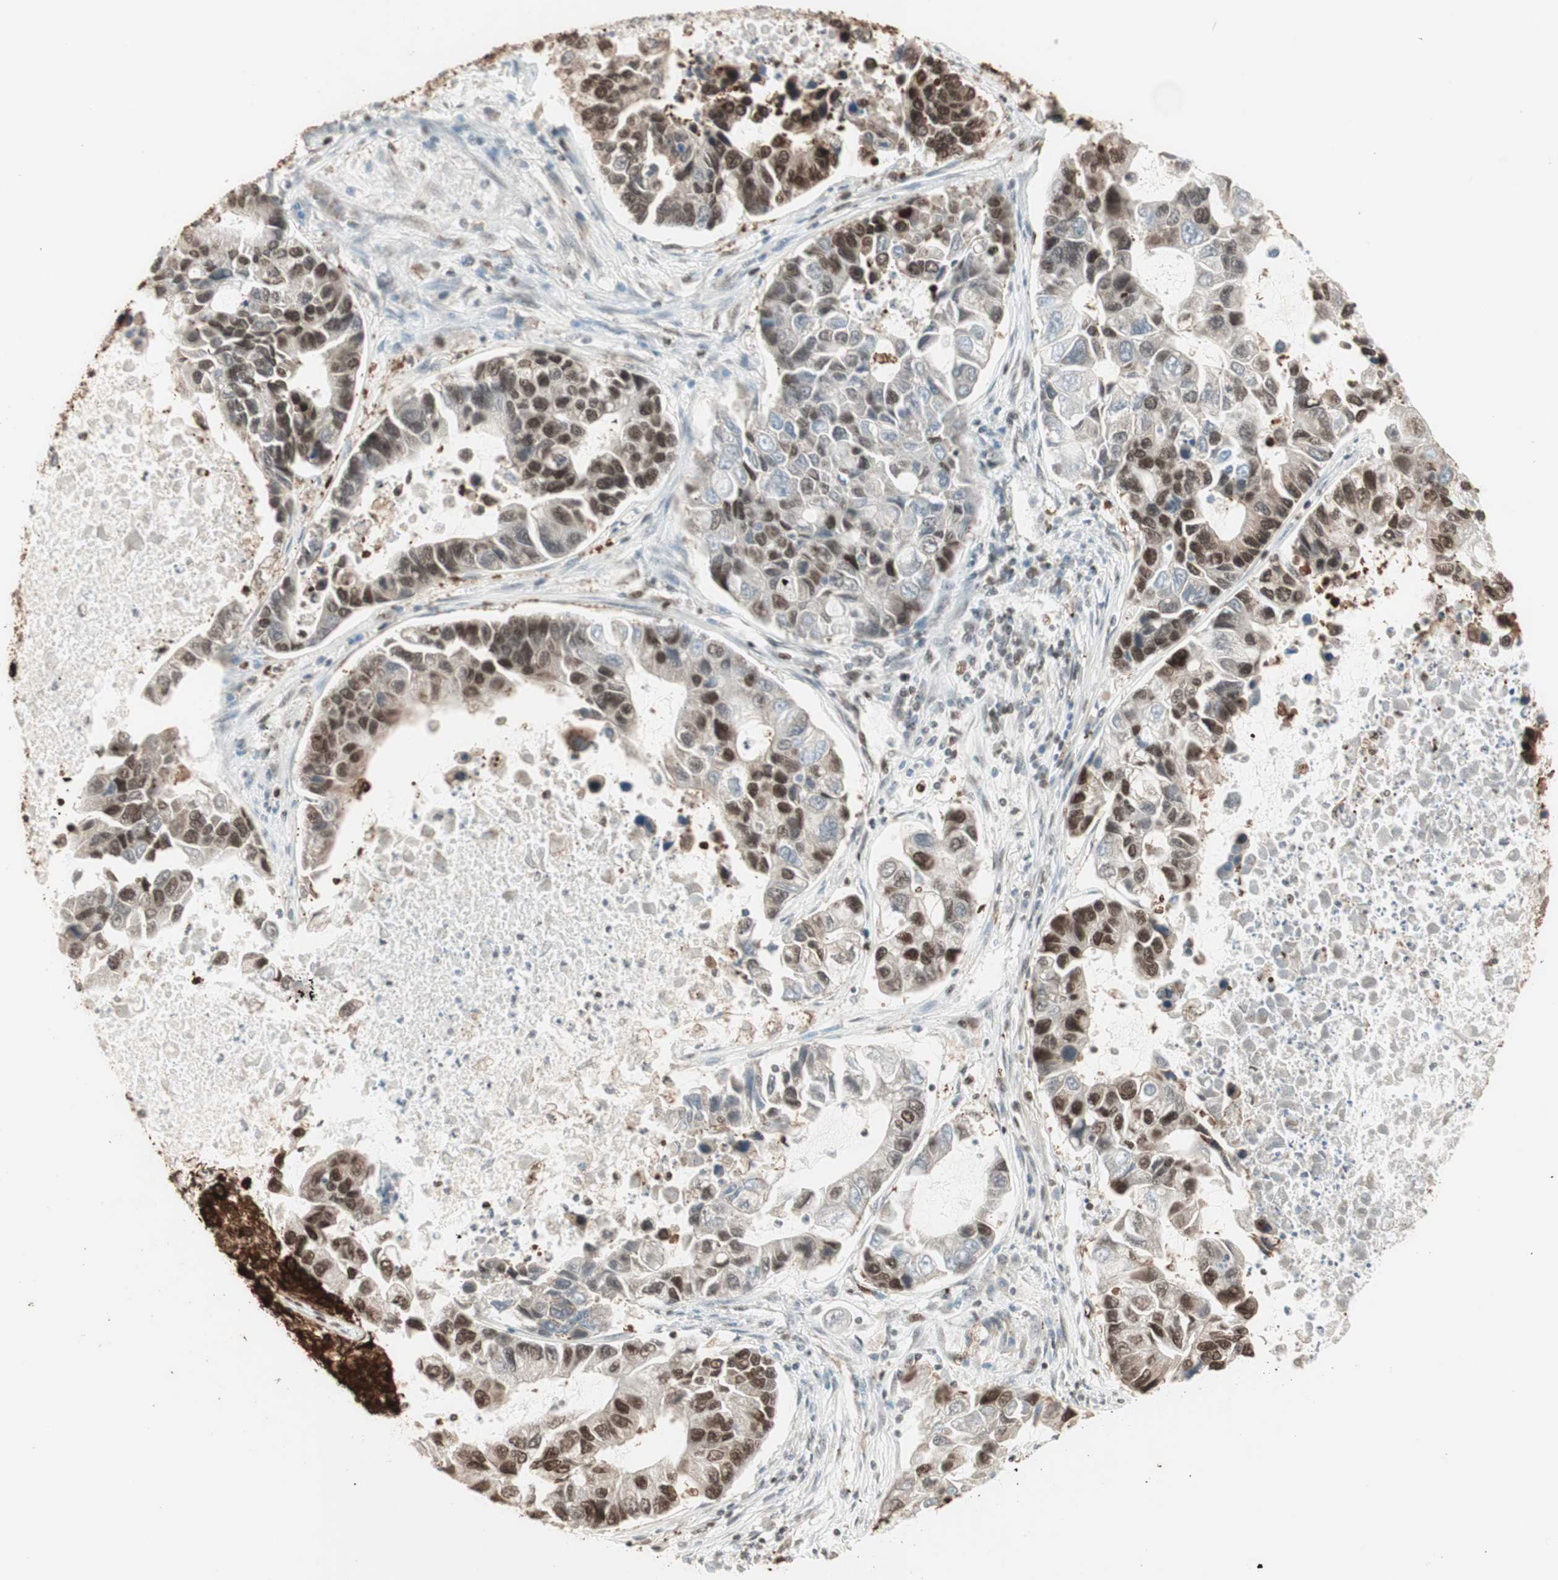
{"staining": {"intensity": "strong", "quantity": ">75%", "location": "nuclear"}, "tissue": "lung cancer", "cell_type": "Tumor cells", "image_type": "cancer", "snomed": [{"axis": "morphology", "description": "Adenocarcinoma, NOS"}, {"axis": "topography", "description": "Lung"}], "caption": "This image reveals immunohistochemistry (IHC) staining of lung adenocarcinoma, with high strong nuclear expression in approximately >75% of tumor cells.", "gene": "SMARCE1", "patient": {"sex": "female", "age": 51}}